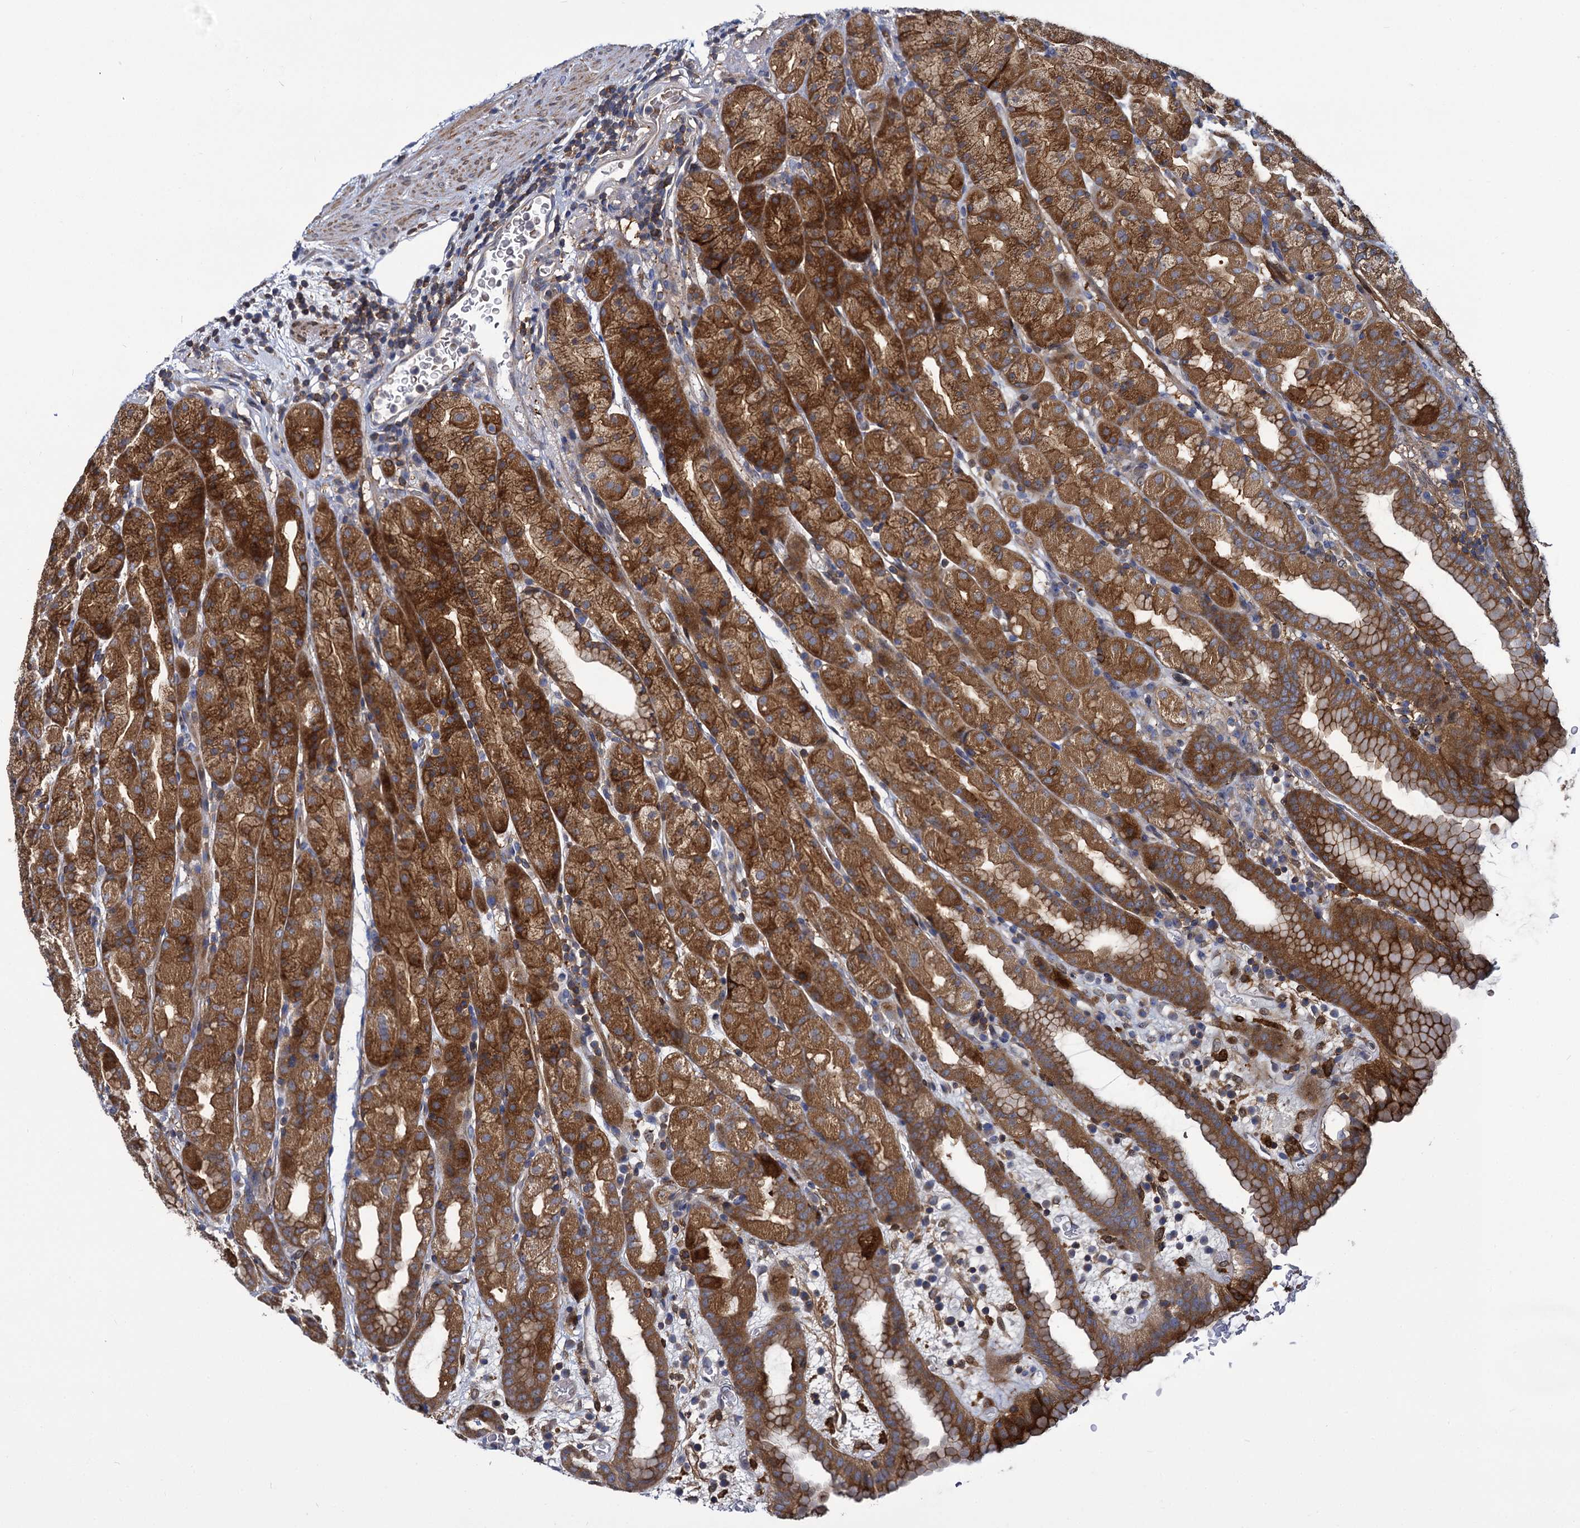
{"staining": {"intensity": "strong", "quantity": "25%-75%", "location": "cytoplasmic/membranous"}, "tissue": "stomach", "cell_type": "Glandular cells", "image_type": "normal", "snomed": [{"axis": "morphology", "description": "Normal tissue, NOS"}, {"axis": "topography", "description": "Stomach, upper"}], "caption": "A high amount of strong cytoplasmic/membranous positivity is present in about 25%-75% of glandular cells in benign stomach. (brown staining indicates protein expression, while blue staining denotes nuclei).", "gene": "GCLC", "patient": {"sex": "male", "age": 68}}